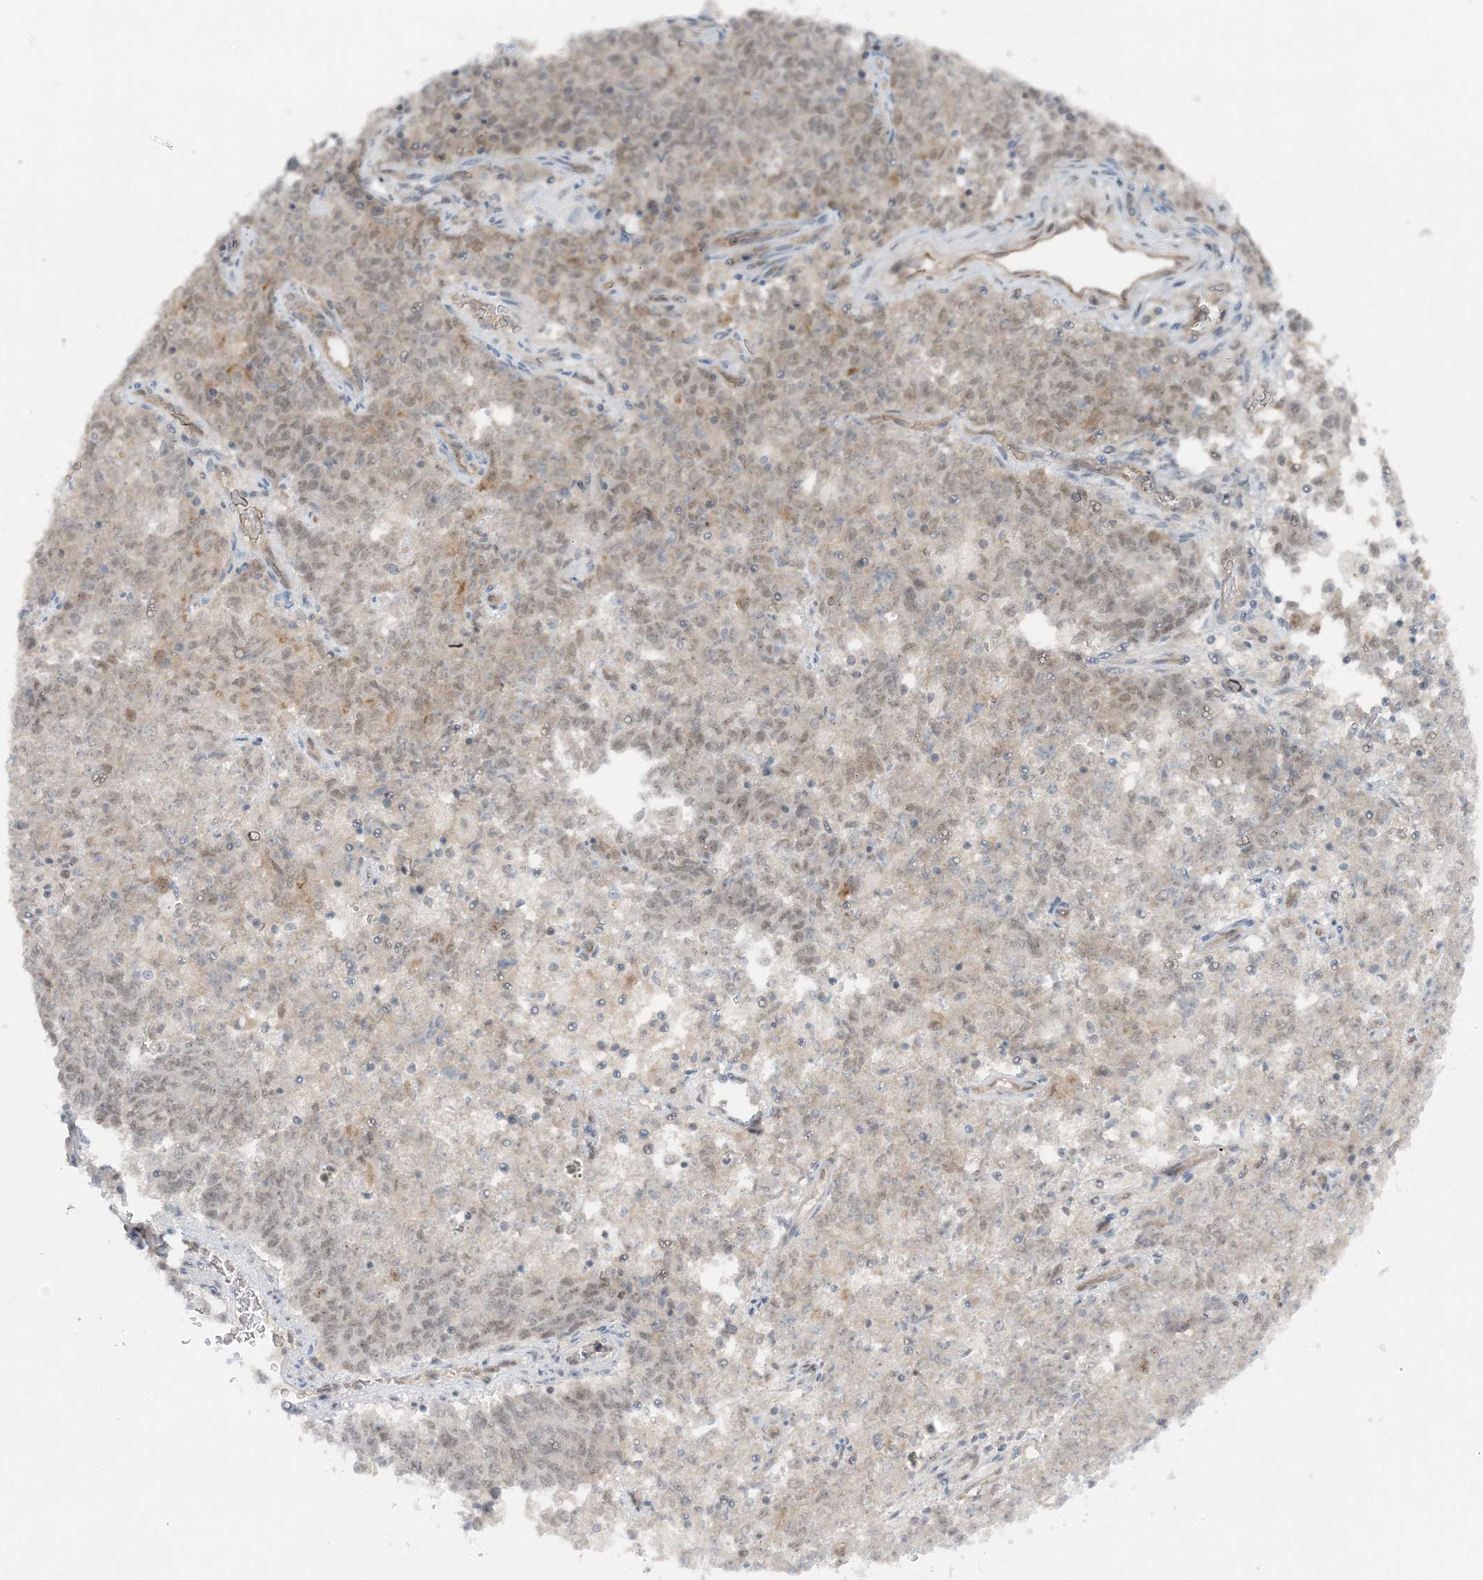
{"staining": {"intensity": "weak", "quantity": "<25%", "location": "nuclear"}, "tissue": "endometrial cancer", "cell_type": "Tumor cells", "image_type": "cancer", "snomed": [{"axis": "morphology", "description": "Adenocarcinoma, NOS"}, {"axis": "topography", "description": "Endometrium"}], "caption": "Micrograph shows no protein staining in tumor cells of adenocarcinoma (endometrial) tissue. (DAB immunohistochemistry (IHC) visualized using brightfield microscopy, high magnification).", "gene": "ATP11A", "patient": {"sex": "female", "age": 80}}